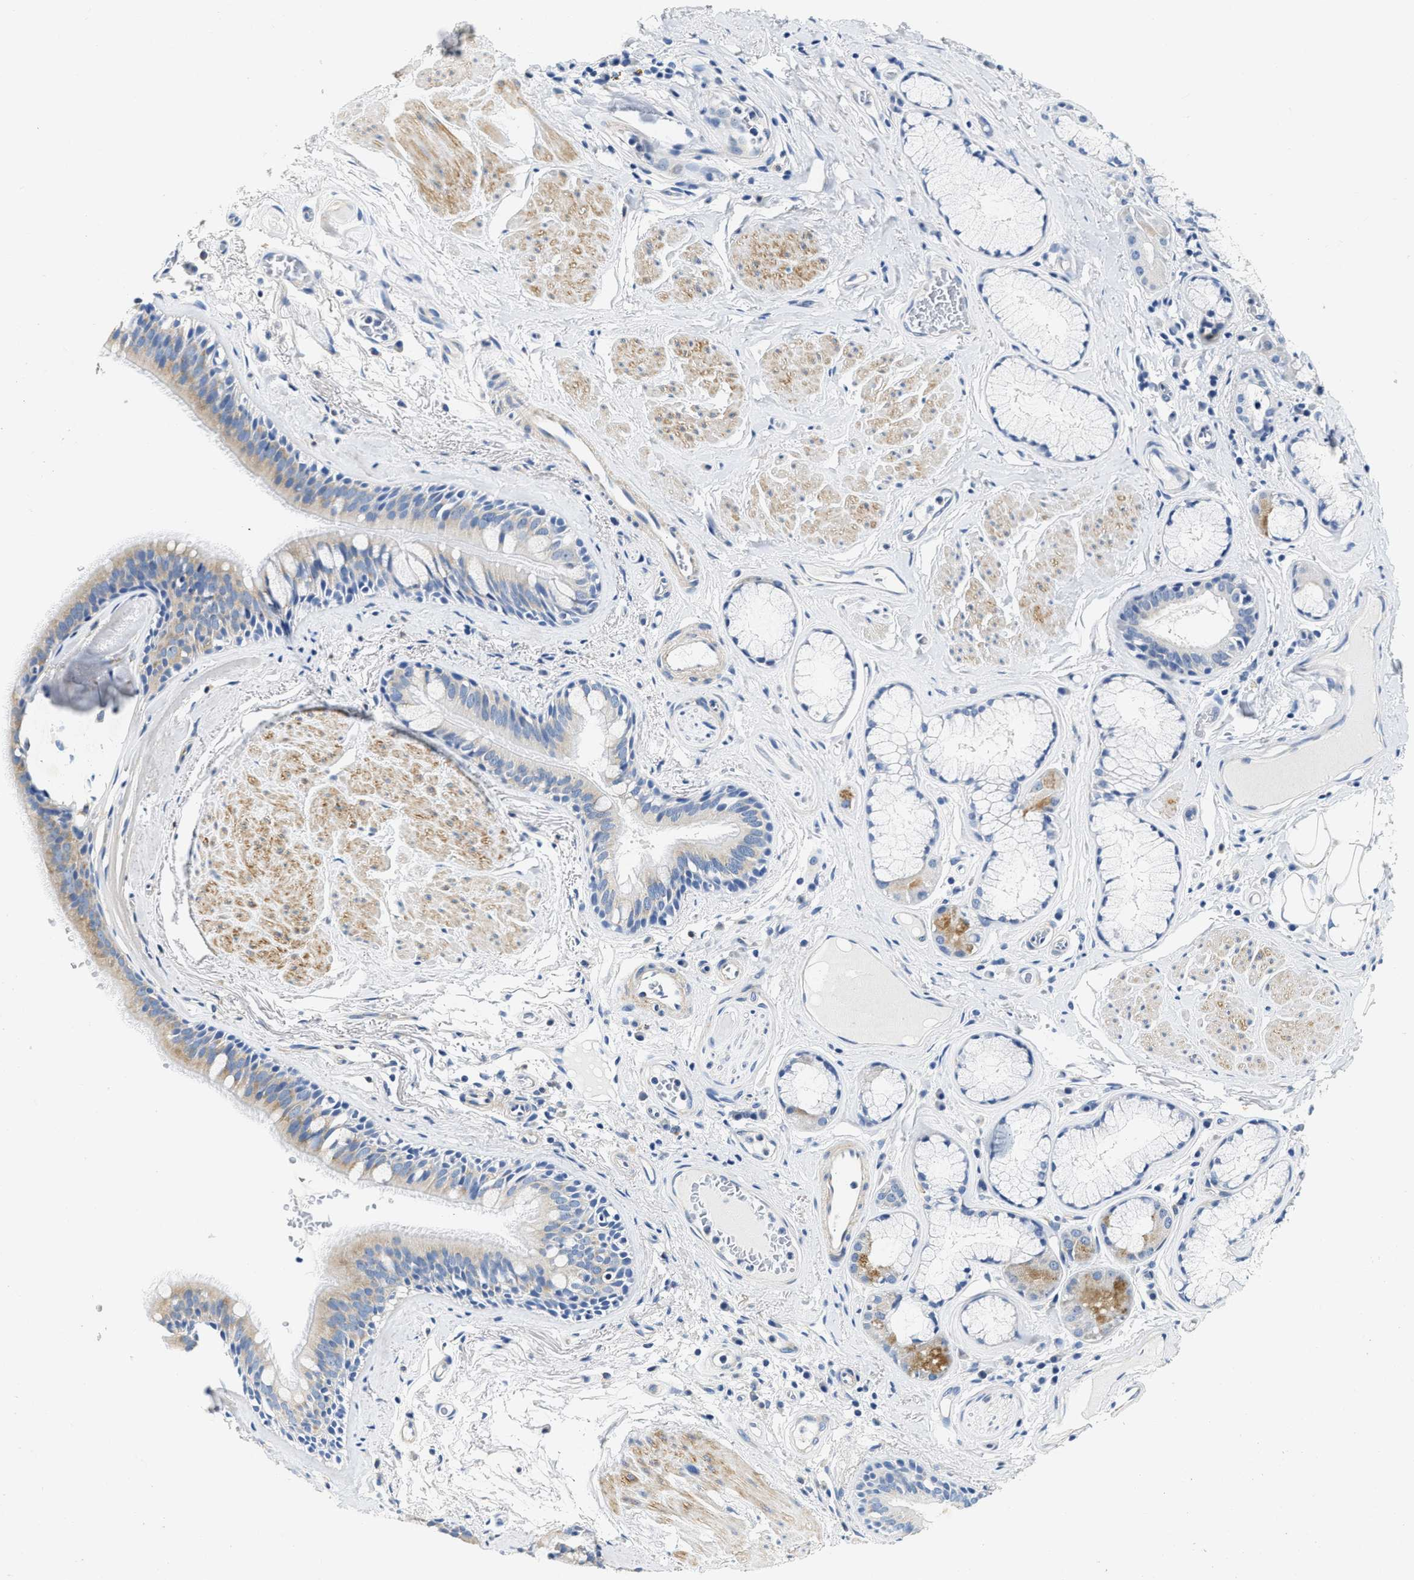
{"staining": {"intensity": "weak", "quantity": "25%-75%", "location": "cytoplasmic/membranous"}, "tissue": "bronchus", "cell_type": "Respiratory epithelial cells", "image_type": "normal", "snomed": [{"axis": "morphology", "description": "Normal tissue, NOS"}, {"axis": "topography", "description": "Cartilage tissue"}], "caption": "Human bronchus stained with a brown dye demonstrates weak cytoplasmic/membranous positive staining in about 25%-75% of respiratory epithelial cells.", "gene": "EIF2AK2", "patient": {"sex": "female", "age": 63}}